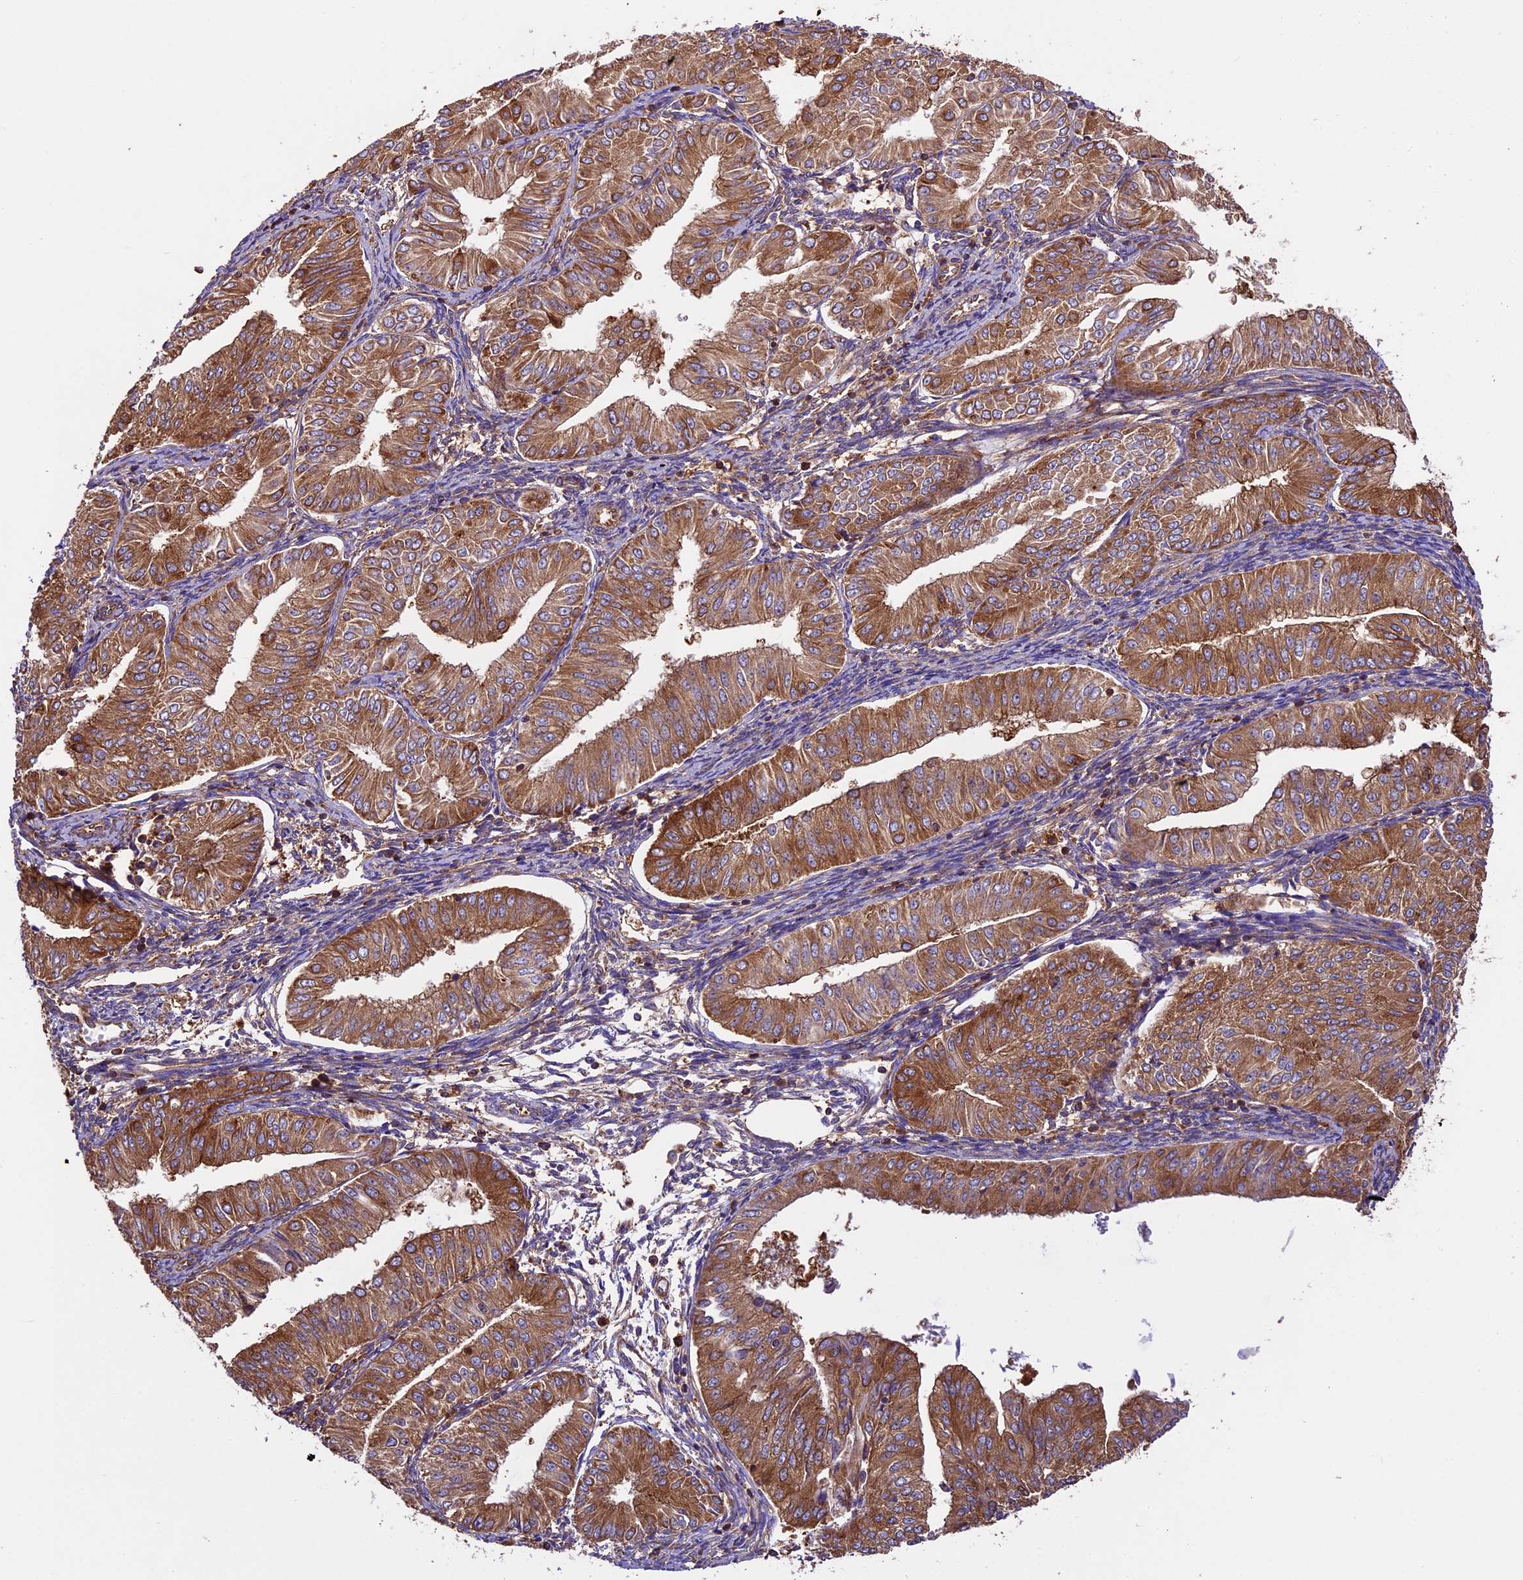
{"staining": {"intensity": "moderate", "quantity": ">75%", "location": "cytoplasmic/membranous"}, "tissue": "endometrial cancer", "cell_type": "Tumor cells", "image_type": "cancer", "snomed": [{"axis": "morphology", "description": "Normal tissue, NOS"}, {"axis": "morphology", "description": "Adenocarcinoma, NOS"}, {"axis": "topography", "description": "Endometrium"}], "caption": "Immunohistochemistry micrograph of human endometrial adenocarcinoma stained for a protein (brown), which reveals medium levels of moderate cytoplasmic/membranous expression in about >75% of tumor cells.", "gene": "KARS1", "patient": {"sex": "female", "age": 53}}